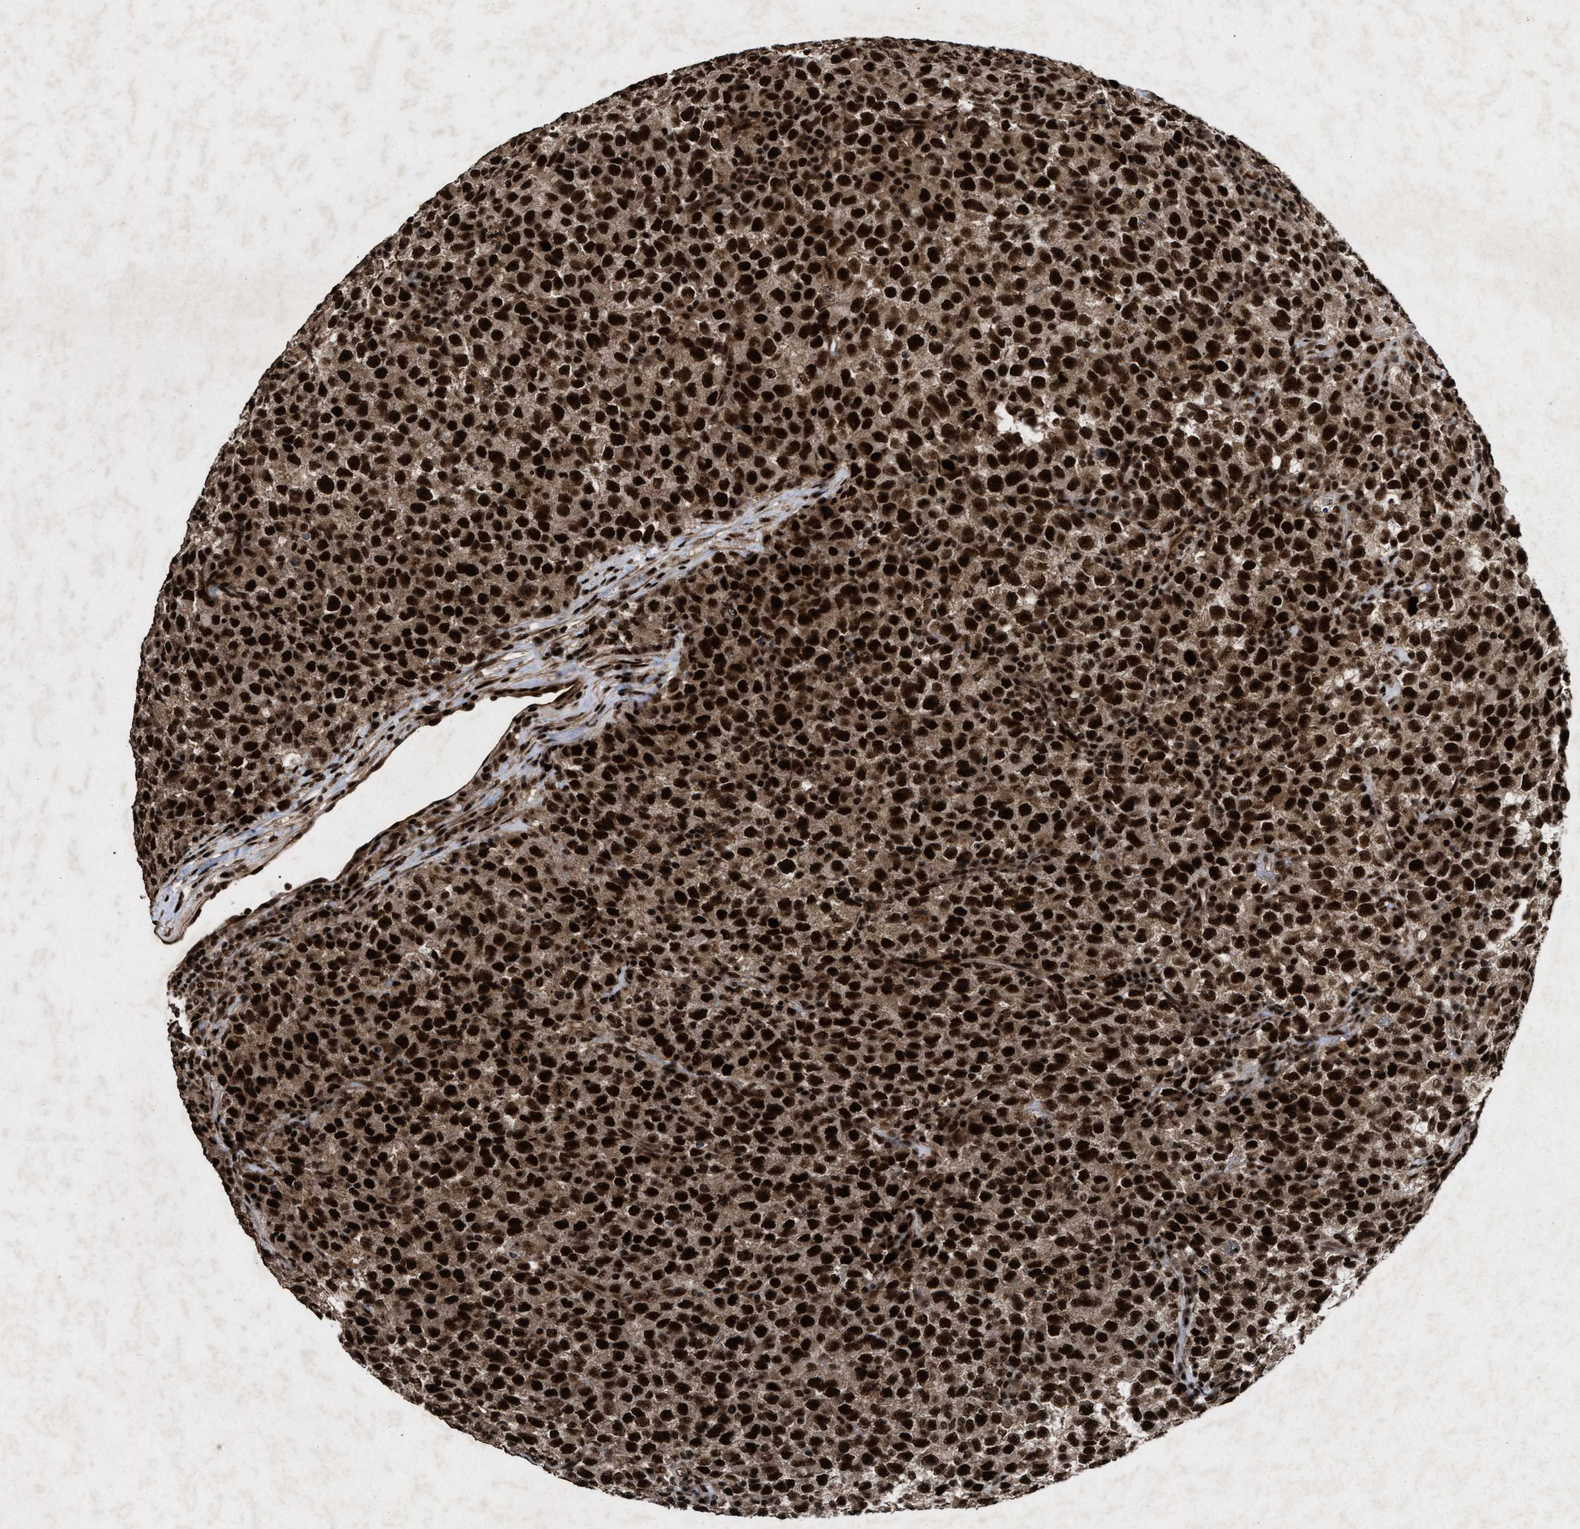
{"staining": {"intensity": "strong", "quantity": ">75%", "location": "nuclear"}, "tissue": "testis cancer", "cell_type": "Tumor cells", "image_type": "cancer", "snomed": [{"axis": "morphology", "description": "Seminoma, NOS"}, {"axis": "topography", "description": "Testis"}], "caption": "Tumor cells reveal high levels of strong nuclear expression in about >75% of cells in testis cancer (seminoma).", "gene": "WIZ", "patient": {"sex": "male", "age": 22}}